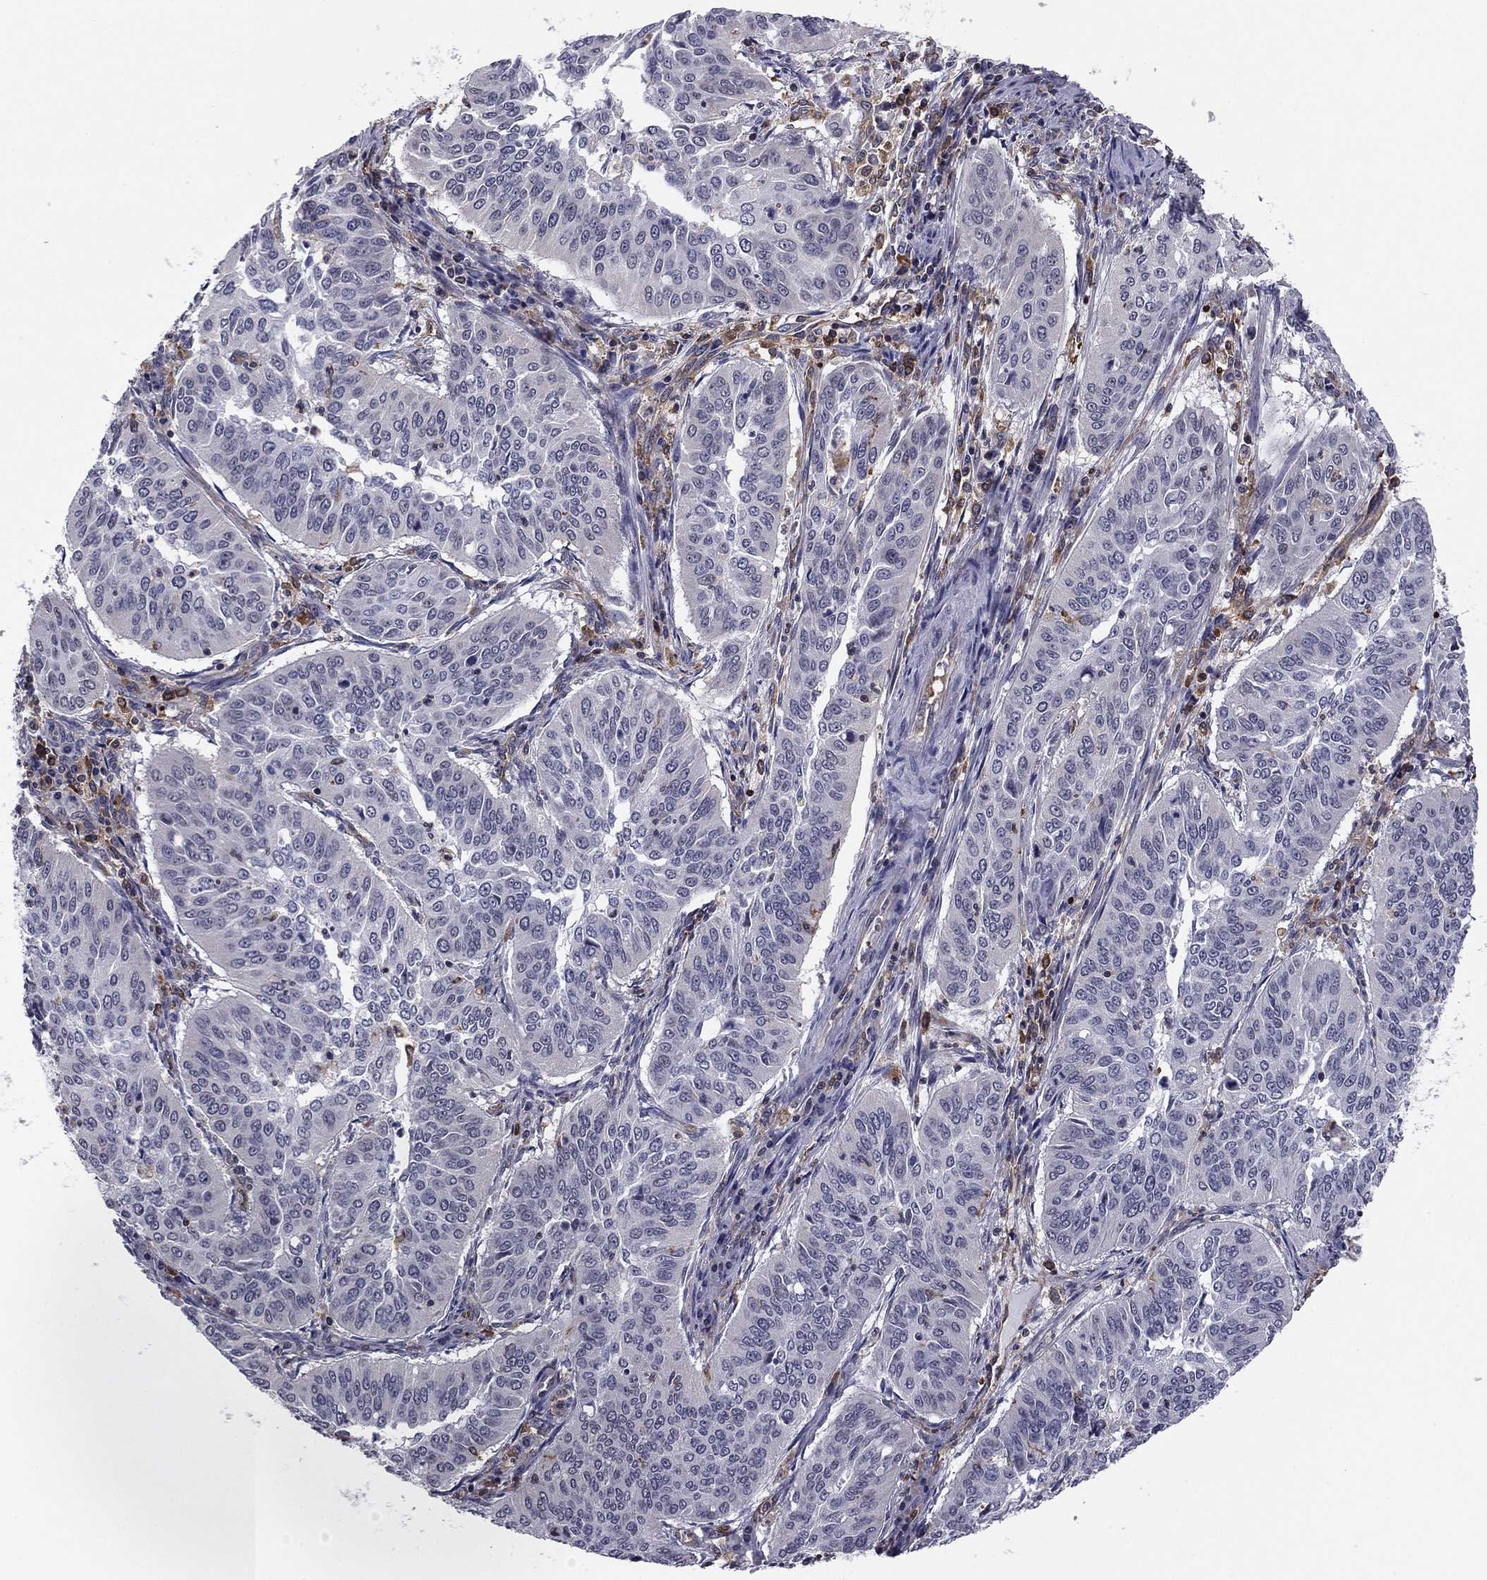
{"staining": {"intensity": "negative", "quantity": "none", "location": "none"}, "tissue": "cervical cancer", "cell_type": "Tumor cells", "image_type": "cancer", "snomed": [{"axis": "morphology", "description": "Normal tissue, NOS"}, {"axis": "morphology", "description": "Squamous cell carcinoma, NOS"}, {"axis": "topography", "description": "Cervix"}], "caption": "The histopathology image displays no significant expression in tumor cells of cervical cancer (squamous cell carcinoma).", "gene": "PLCB2", "patient": {"sex": "female", "age": 39}}